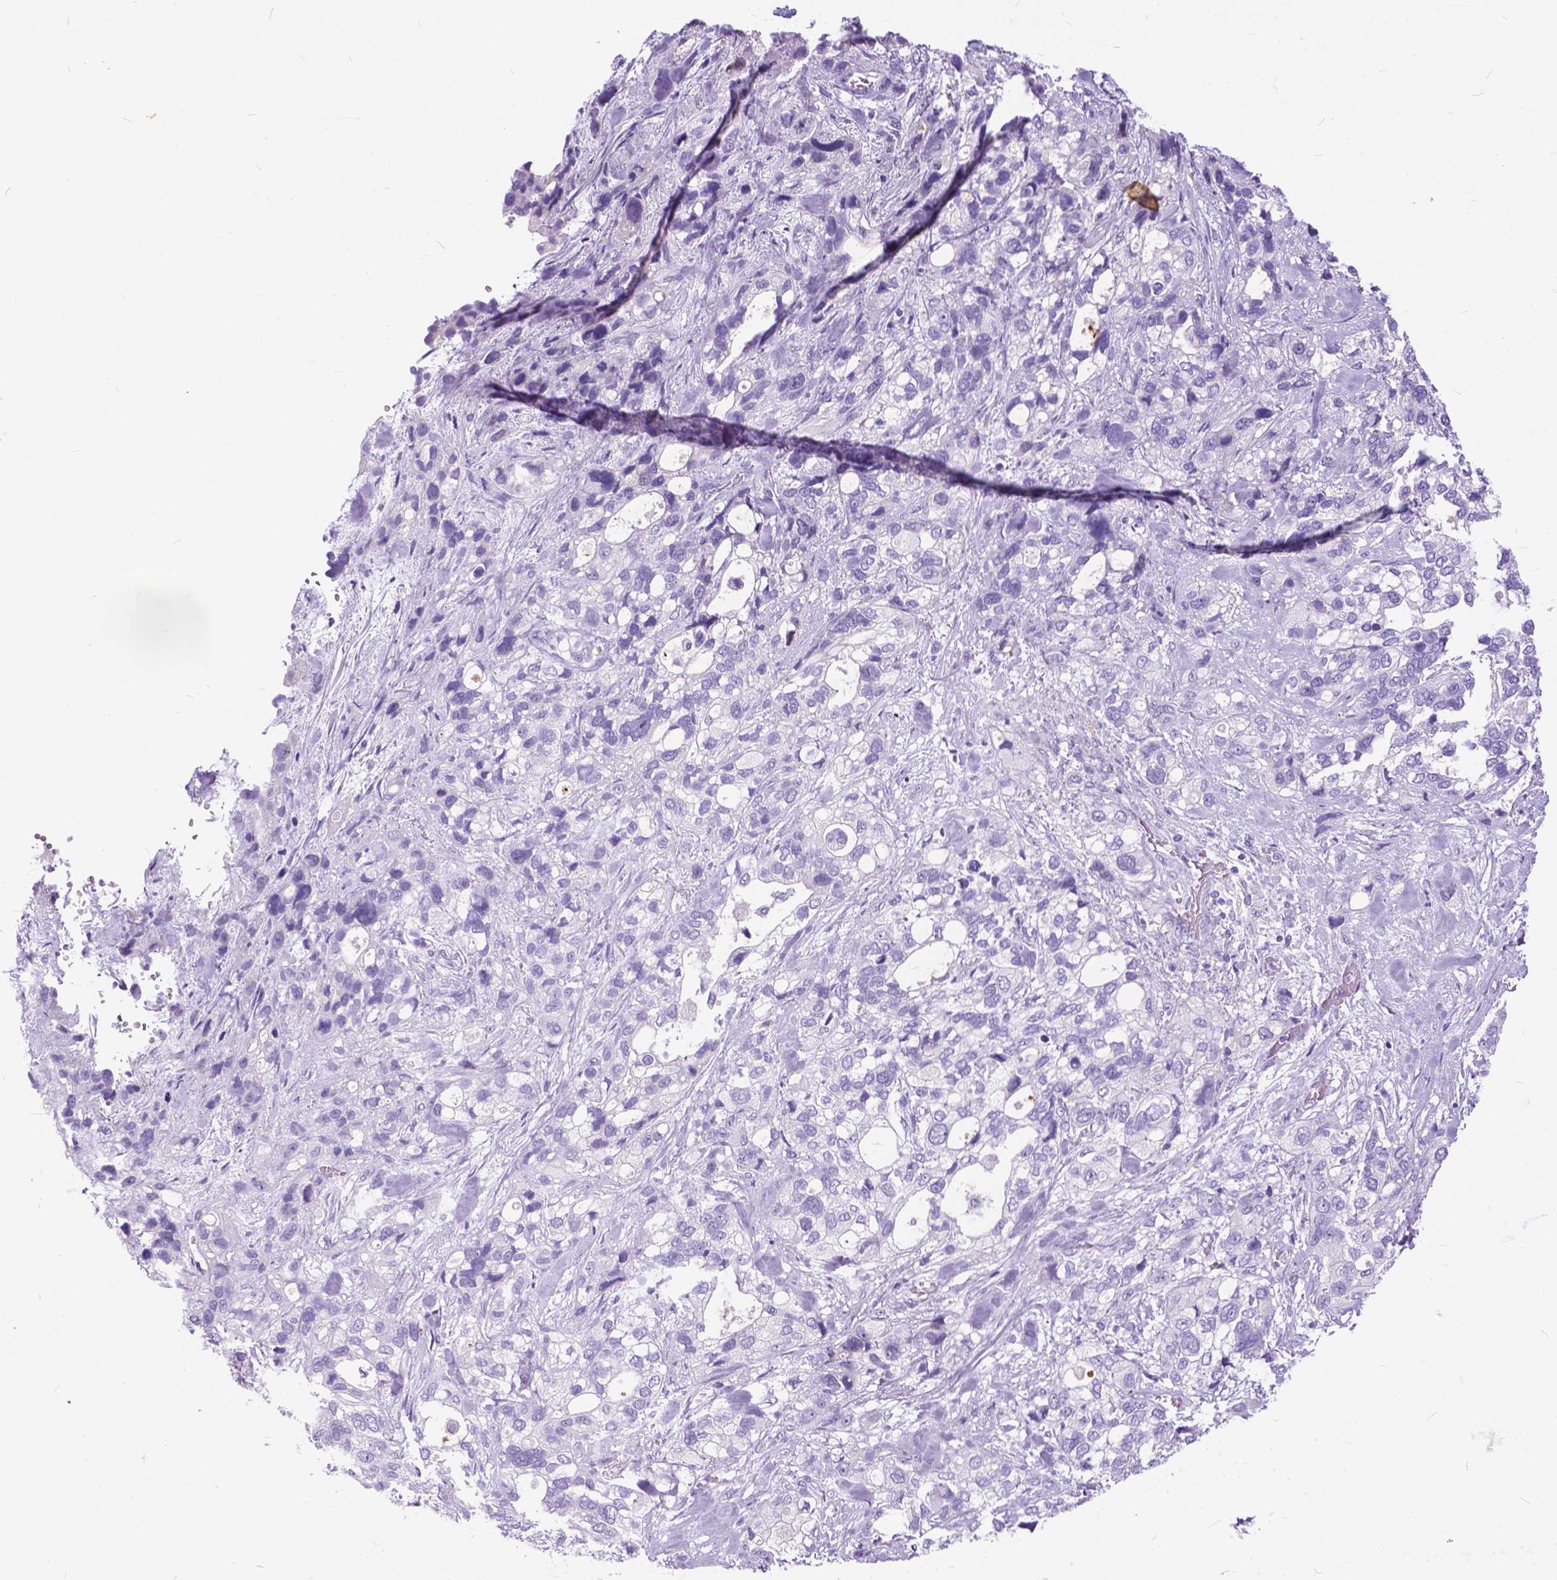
{"staining": {"intensity": "negative", "quantity": "none", "location": "none"}, "tissue": "stomach cancer", "cell_type": "Tumor cells", "image_type": "cancer", "snomed": [{"axis": "morphology", "description": "Adenocarcinoma, NOS"}, {"axis": "topography", "description": "Stomach, upper"}], "caption": "This is a image of immunohistochemistry staining of stomach adenocarcinoma, which shows no staining in tumor cells.", "gene": "BSND", "patient": {"sex": "female", "age": 81}}